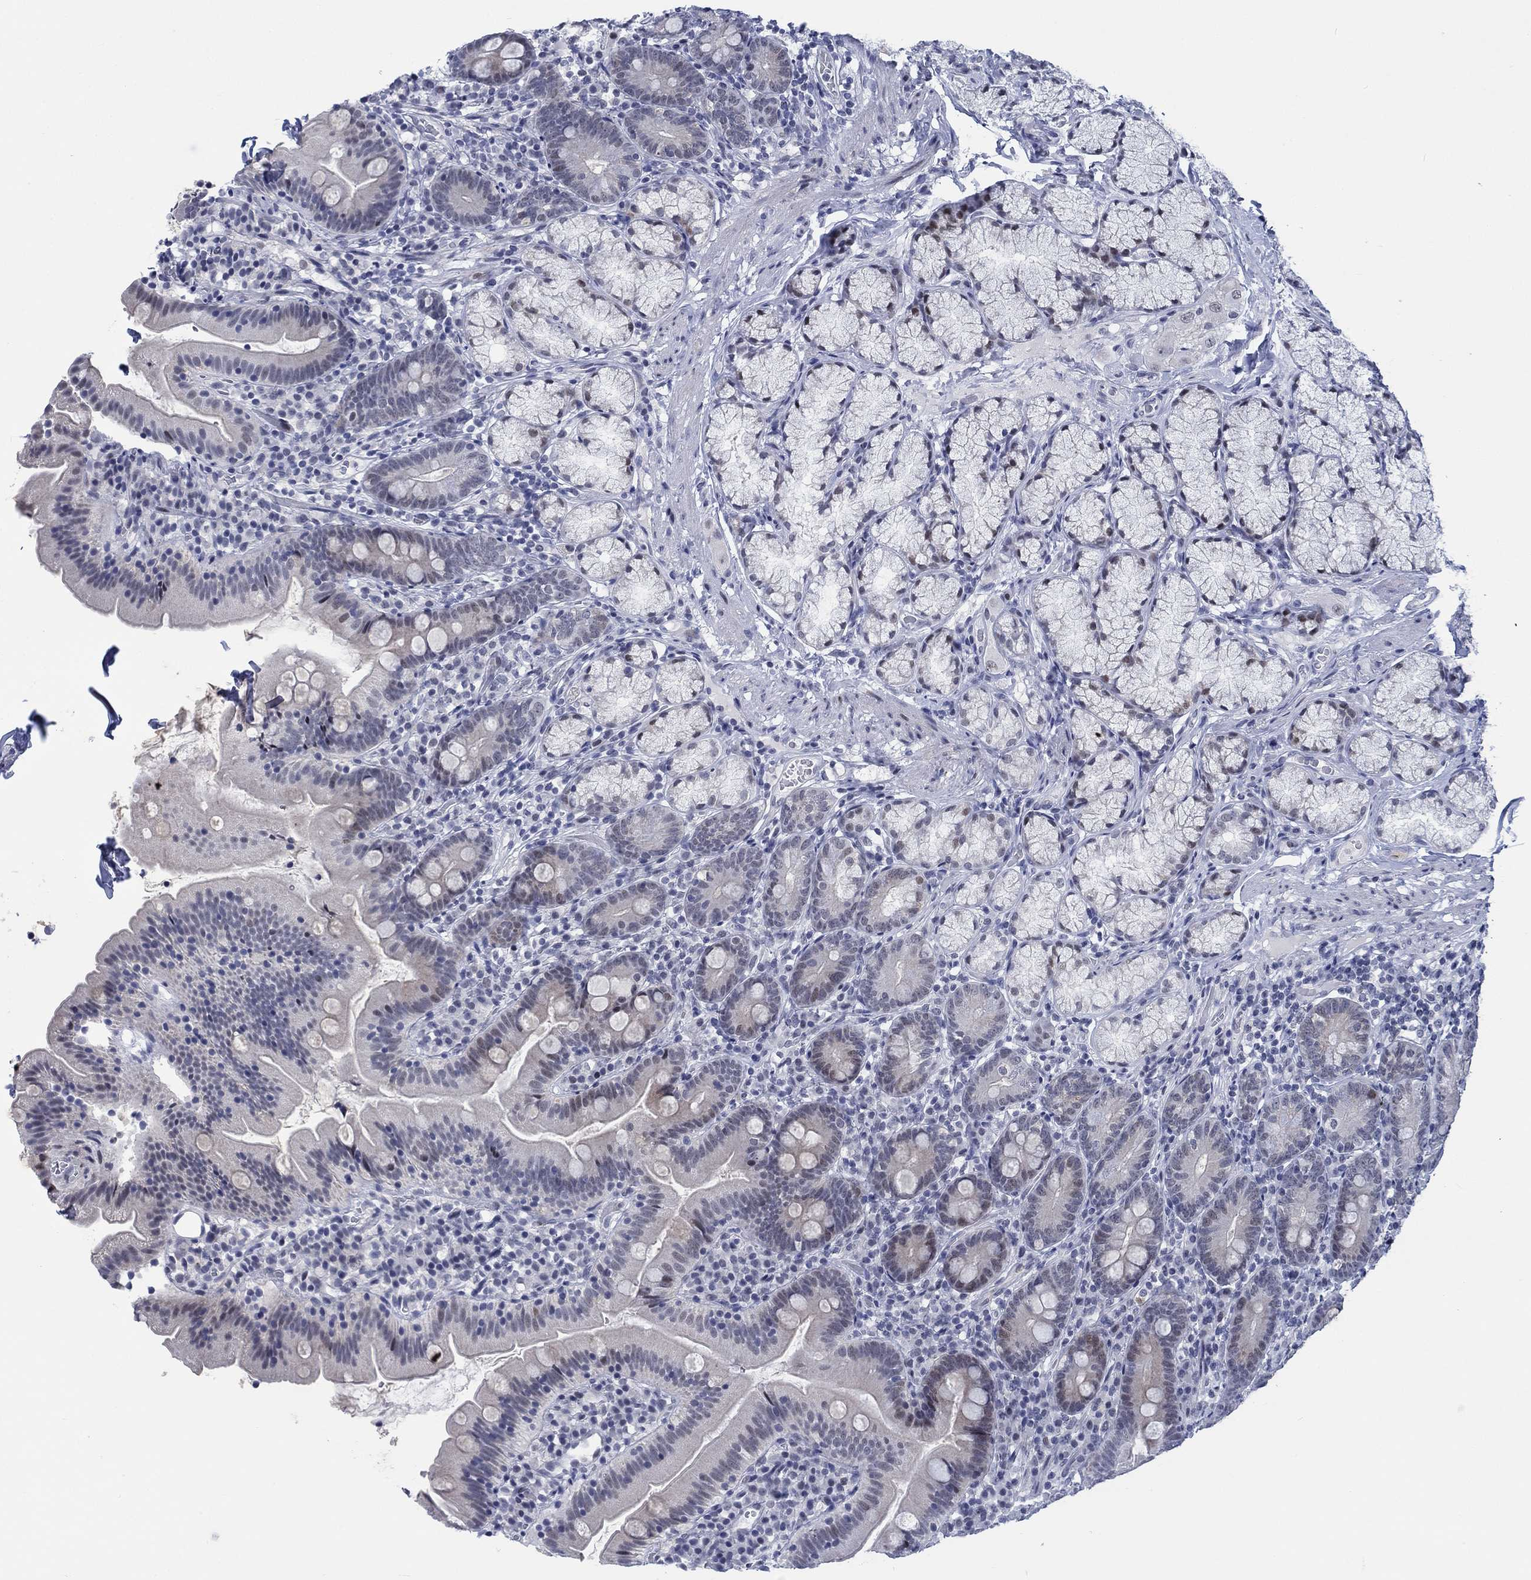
{"staining": {"intensity": "moderate", "quantity": "<25%", "location": "cytoplasmic/membranous,nuclear"}, "tissue": "duodenum", "cell_type": "Glandular cells", "image_type": "normal", "snomed": [{"axis": "morphology", "description": "Normal tissue, NOS"}, {"axis": "topography", "description": "Duodenum"}], "caption": "IHC of normal human duodenum reveals low levels of moderate cytoplasmic/membranous,nuclear positivity in approximately <25% of glandular cells. The staining is performed using DAB brown chromogen to label protein expression. The nuclei are counter-stained blue using hematoxylin.", "gene": "NEU3", "patient": {"sex": "female", "age": 67}}